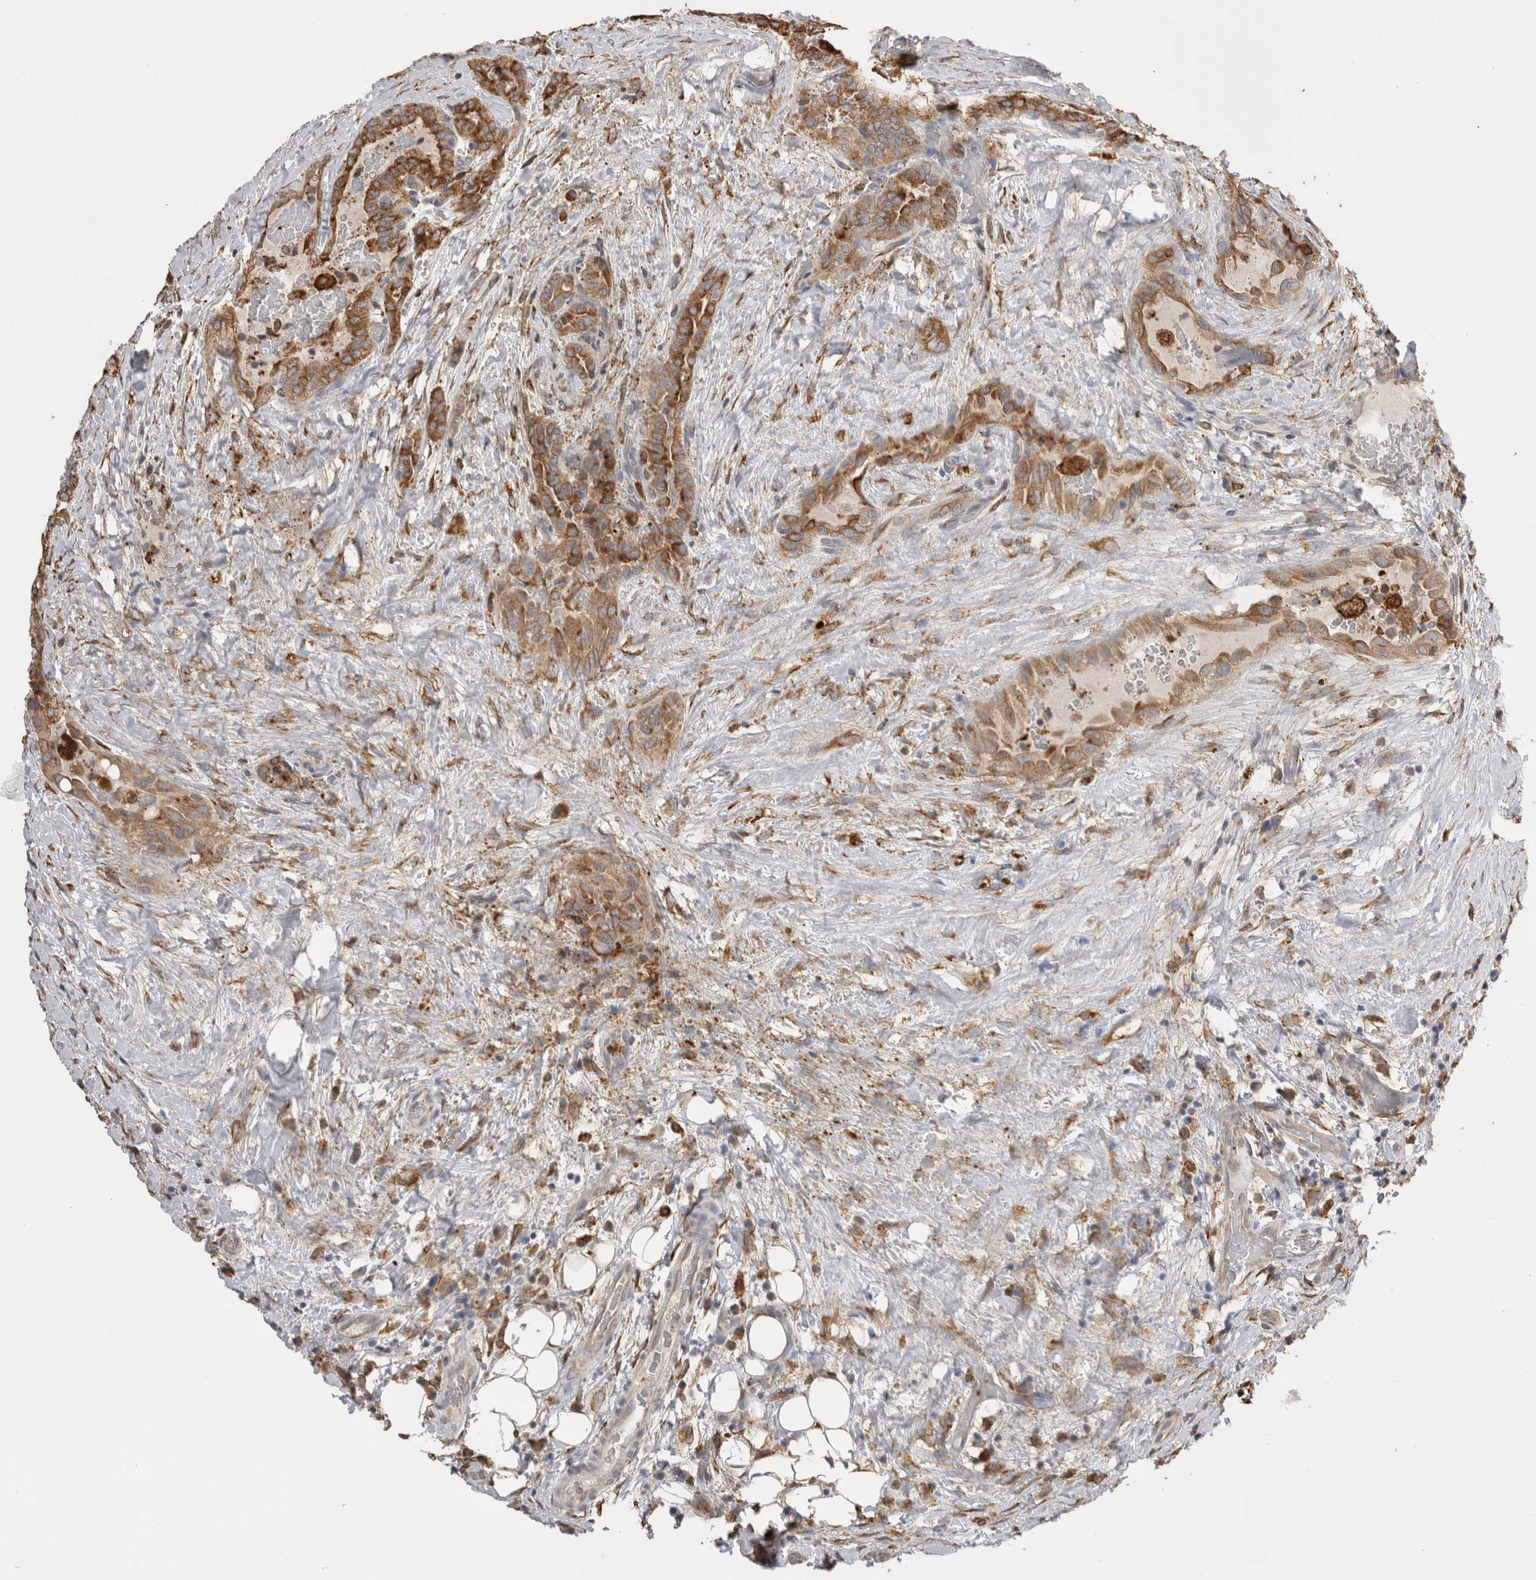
{"staining": {"intensity": "strong", "quantity": ">75%", "location": "cytoplasmic/membranous"}, "tissue": "thyroid cancer", "cell_type": "Tumor cells", "image_type": "cancer", "snomed": [{"axis": "morphology", "description": "Papillary adenocarcinoma, NOS"}, {"axis": "topography", "description": "Thyroid gland"}], "caption": "Immunohistochemical staining of thyroid cancer reveals strong cytoplasmic/membranous protein staining in about >75% of tumor cells. (brown staining indicates protein expression, while blue staining denotes nuclei).", "gene": "LRPAP1", "patient": {"sex": "male", "age": 77}}